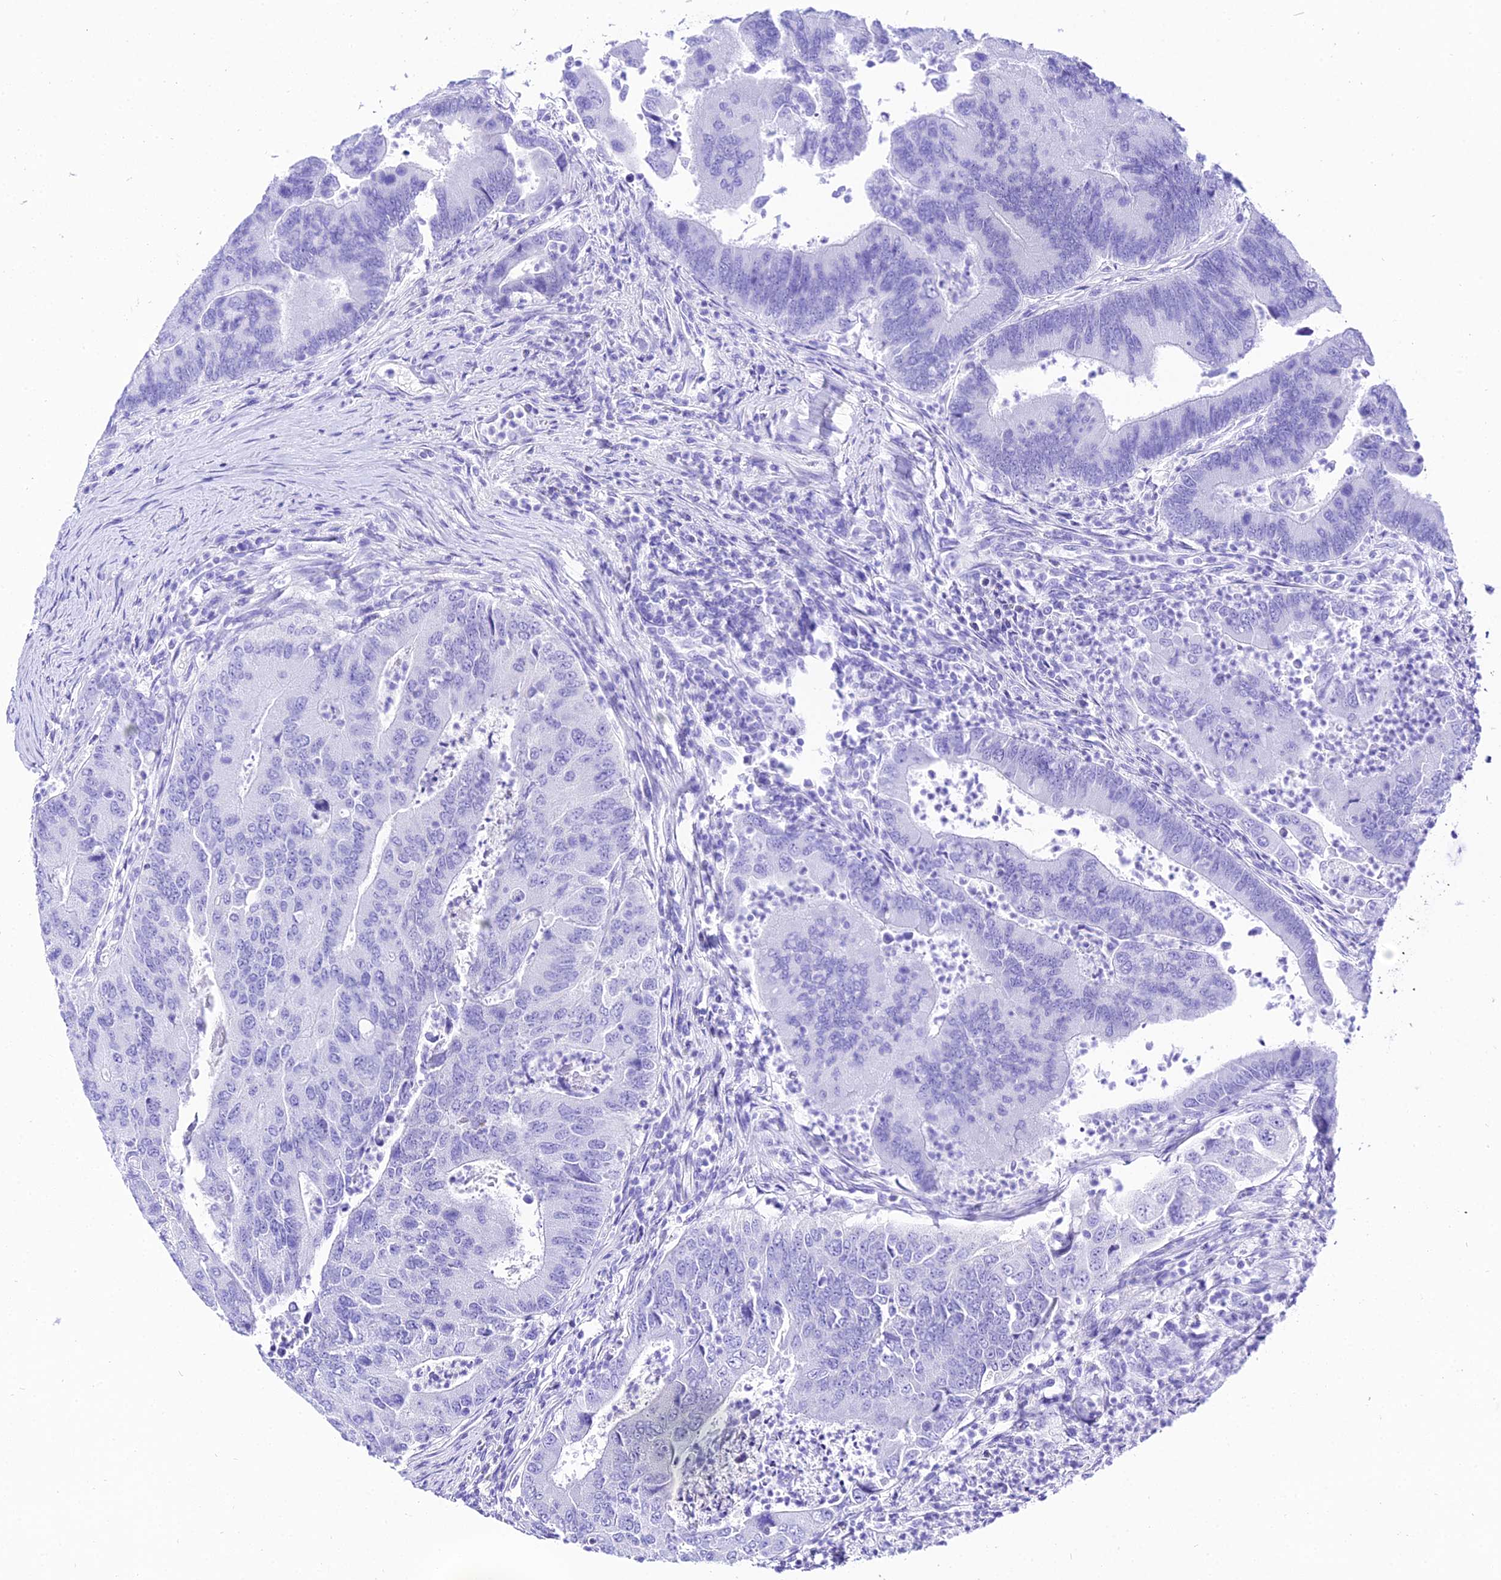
{"staining": {"intensity": "negative", "quantity": "none", "location": "none"}, "tissue": "colorectal cancer", "cell_type": "Tumor cells", "image_type": "cancer", "snomed": [{"axis": "morphology", "description": "Adenocarcinoma, NOS"}, {"axis": "topography", "description": "Colon"}], "caption": "This is an IHC photomicrograph of human adenocarcinoma (colorectal). There is no expression in tumor cells.", "gene": "TRMT44", "patient": {"sex": "female", "age": 67}}